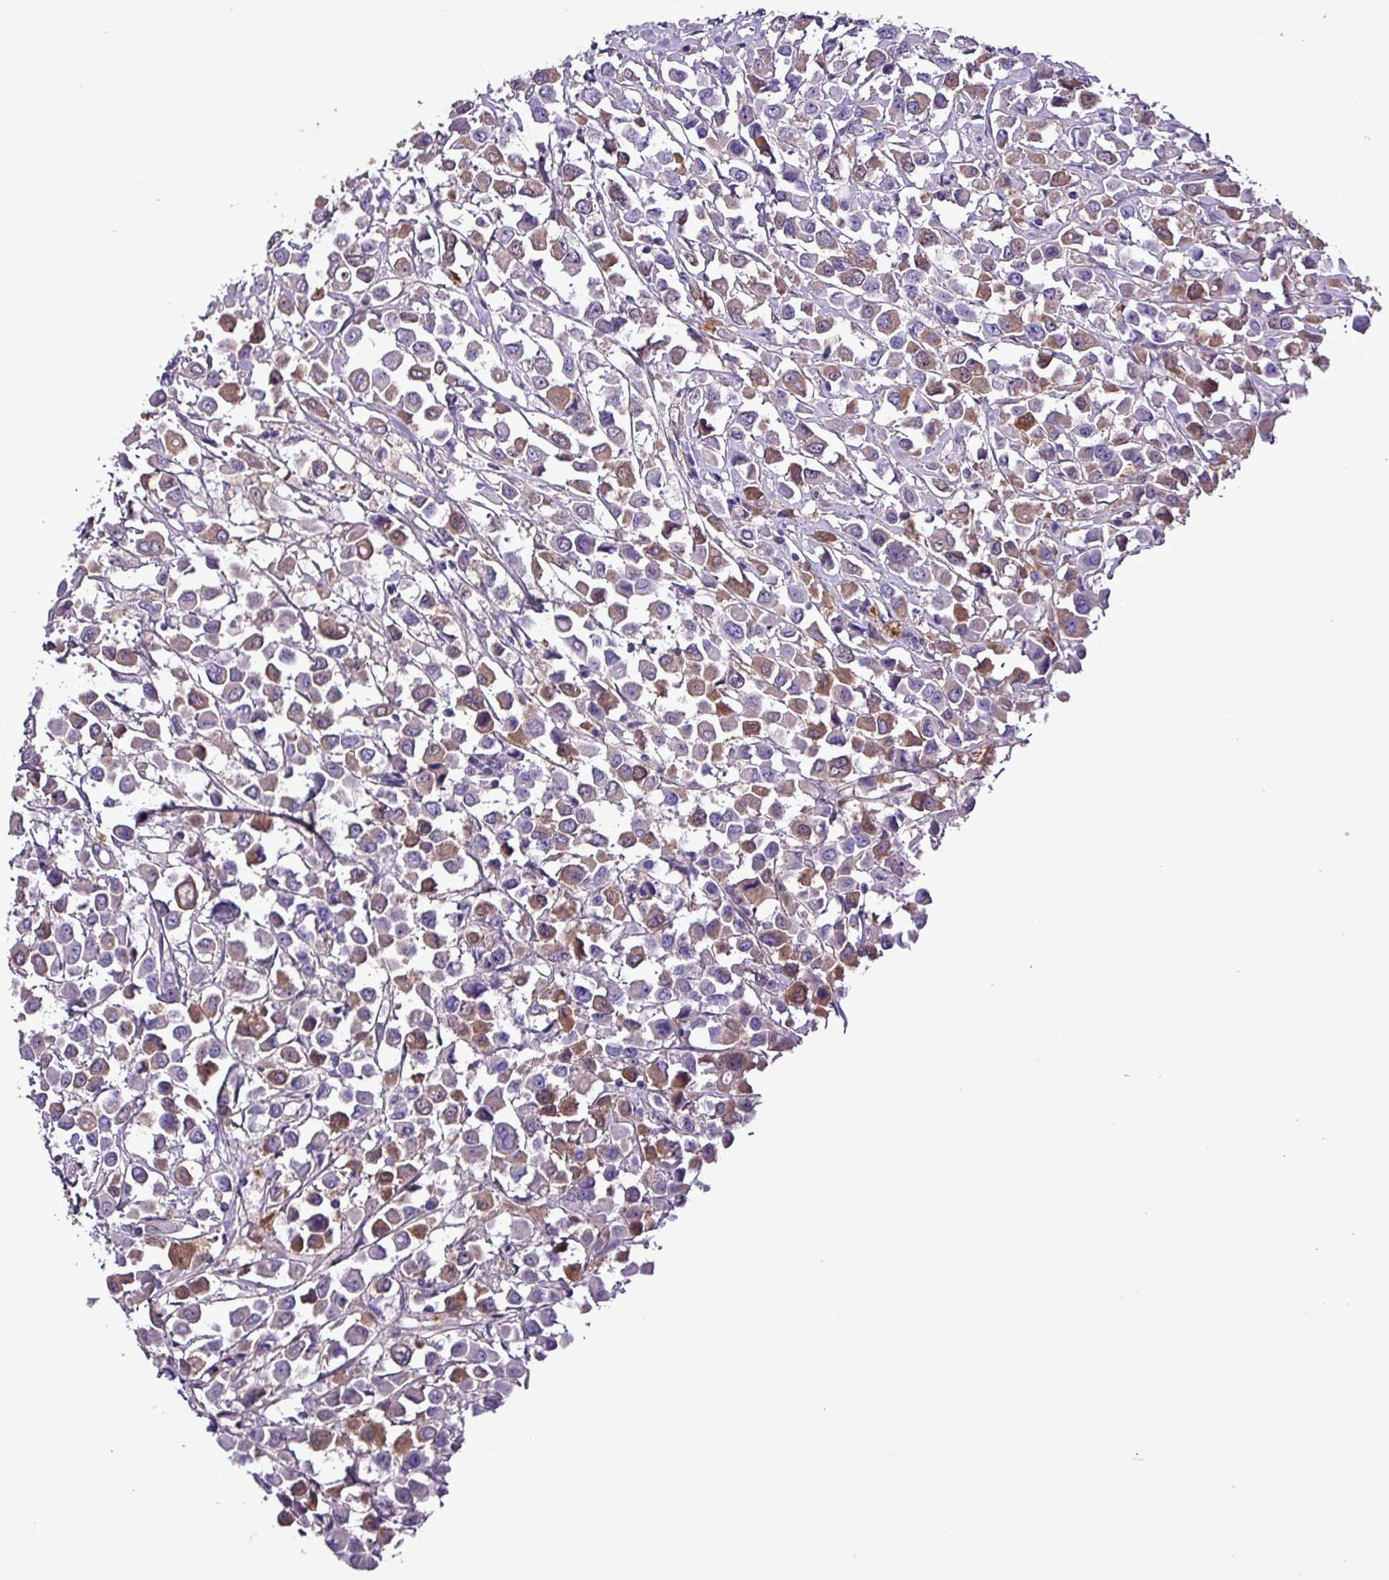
{"staining": {"intensity": "moderate", "quantity": "25%-75%", "location": "cytoplasmic/membranous"}, "tissue": "breast cancer", "cell_type": "Tumor cells", "image_type": "cancer", "snomed": [{"axis": "morphology", "description": "Duct carcinoma"}, {"axis": "topography", "description": "Breast"}], "caption": "A micrograph showing moderate cytoplasmic/membranous positivity in about 25%-75% of tumor cells in breast cancer (invasive ductal carcinoma), as visualized by brown immunohistochemical staining.", "gene": "HP", "patient": {"sex": "female", "age": 61}}